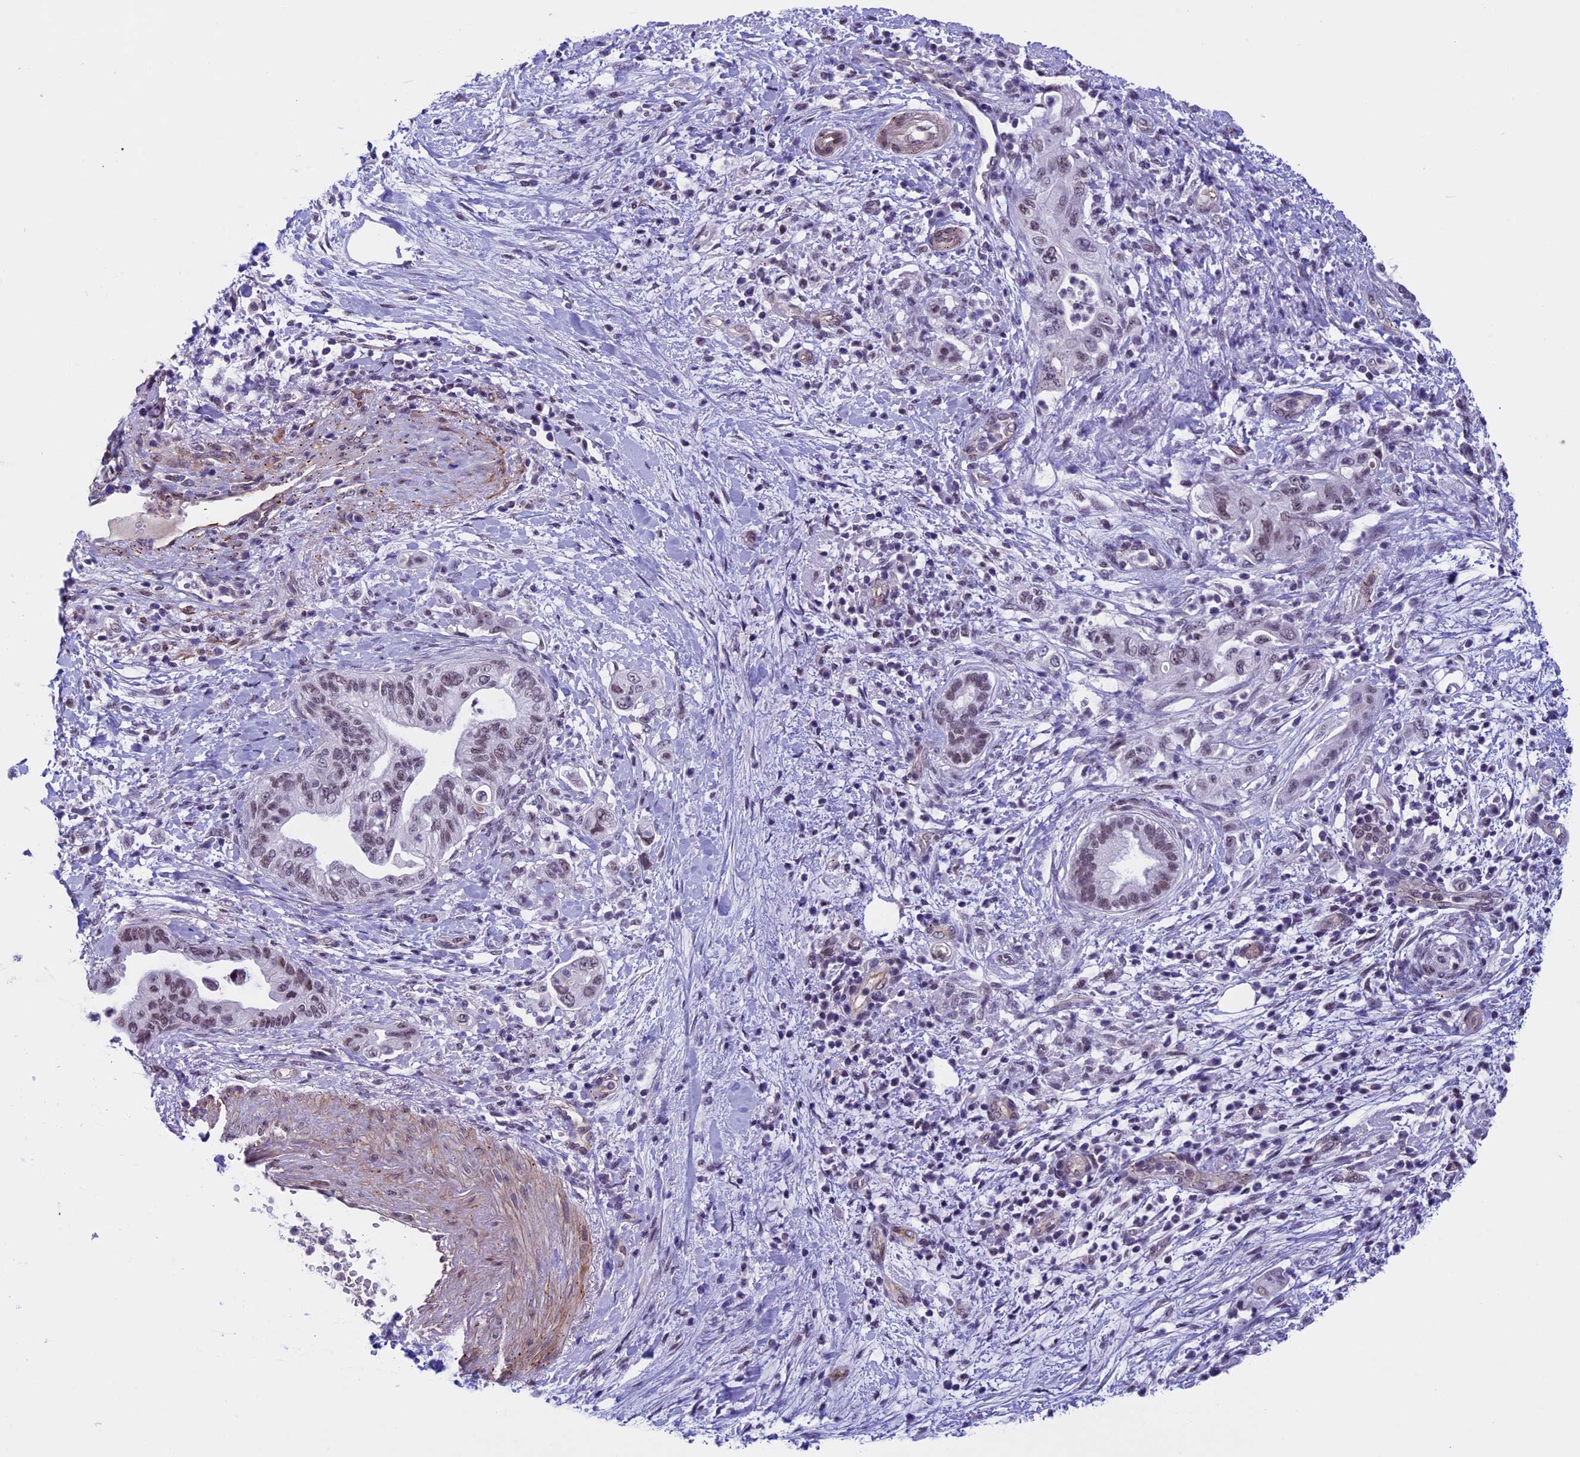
{"staining": {"intensity": "weak", "quantity": ">75%", "location": "nuclear"}, "tissue": "pancreatic cancer", "cell_type": "Tumor cells", "image_type": "cancer", "snomed": [{"axis": "morphology", "description": "Adenocarcinoma, NOS"}, {"axis": "topography", "description": "Pancreas"}], "caption": "Pancreatic cancer (adenocarcinoma) stained for a protein (brown) displays weak nuclear positive expression in approximately >75% of tumor cells.", "gene": "NIPBL", "patient": {"sex": "female", "age": 73}}